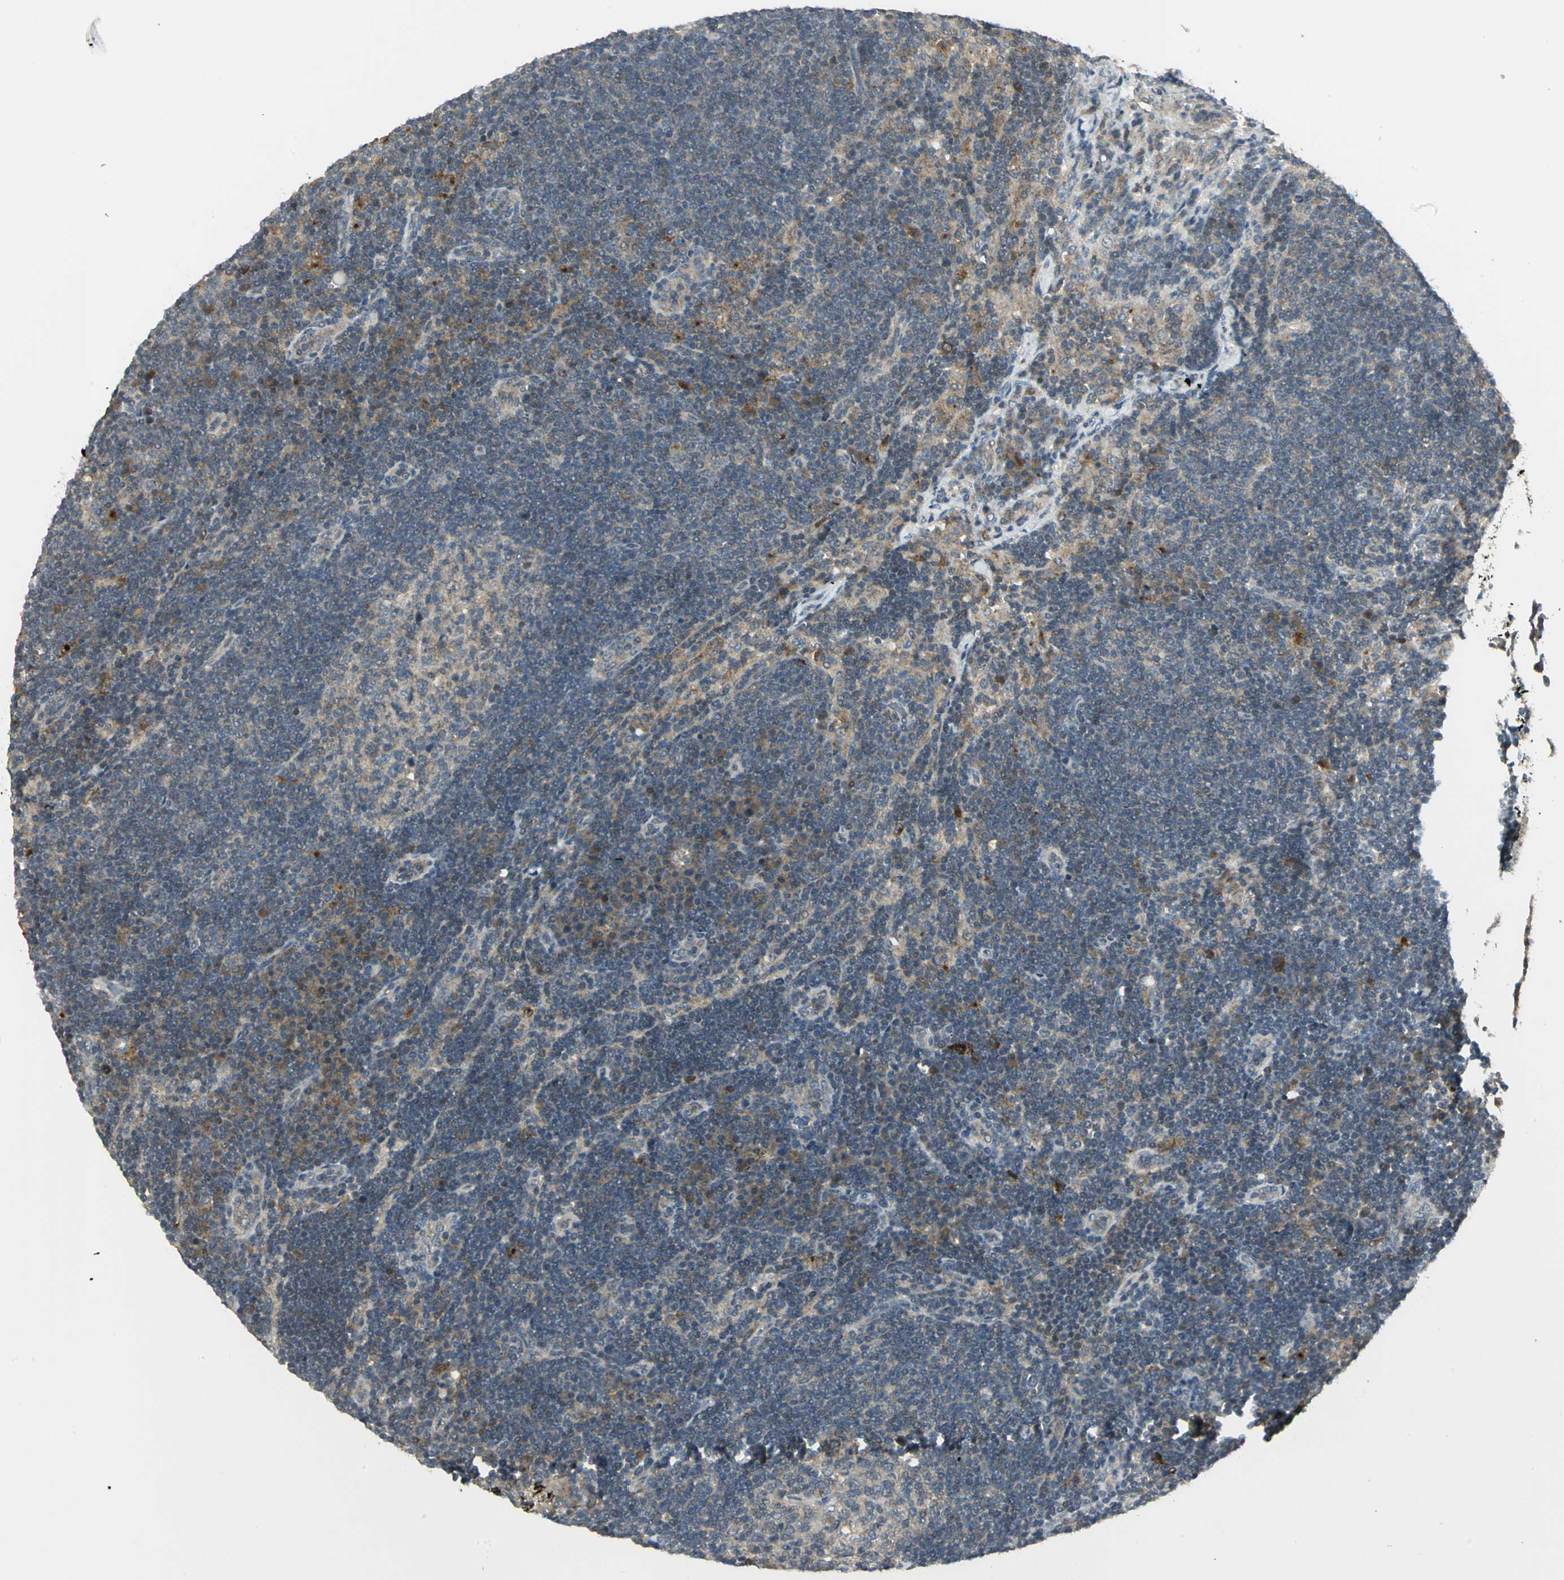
{"staining": {"intensity": "moderate", "quantity": "25%-75%", "location": "cytoplasmic/membranous"}, "tissue": "lymph node", "cell_type": "Germinal center cells", "image_type": "normal", "snomed": [{"axis": "morphology", "description": "Normal tissue, NOS"}, {"axis": "morphology", "description": "Squamous cell carcinoma, metastatic, NOS"}, {"axis": "topography", "description": "Lymph node"}], "caption": "This histopathology image shows immunohistochemistry (IHC) staining of normal human lymph node, with medium moderate cytoplasmic/membranous positivity in approximately 25%-75% of germinal center cells.", "gene": "MAPK8IP3", "patient": {"sex": "female", "age": 53}}